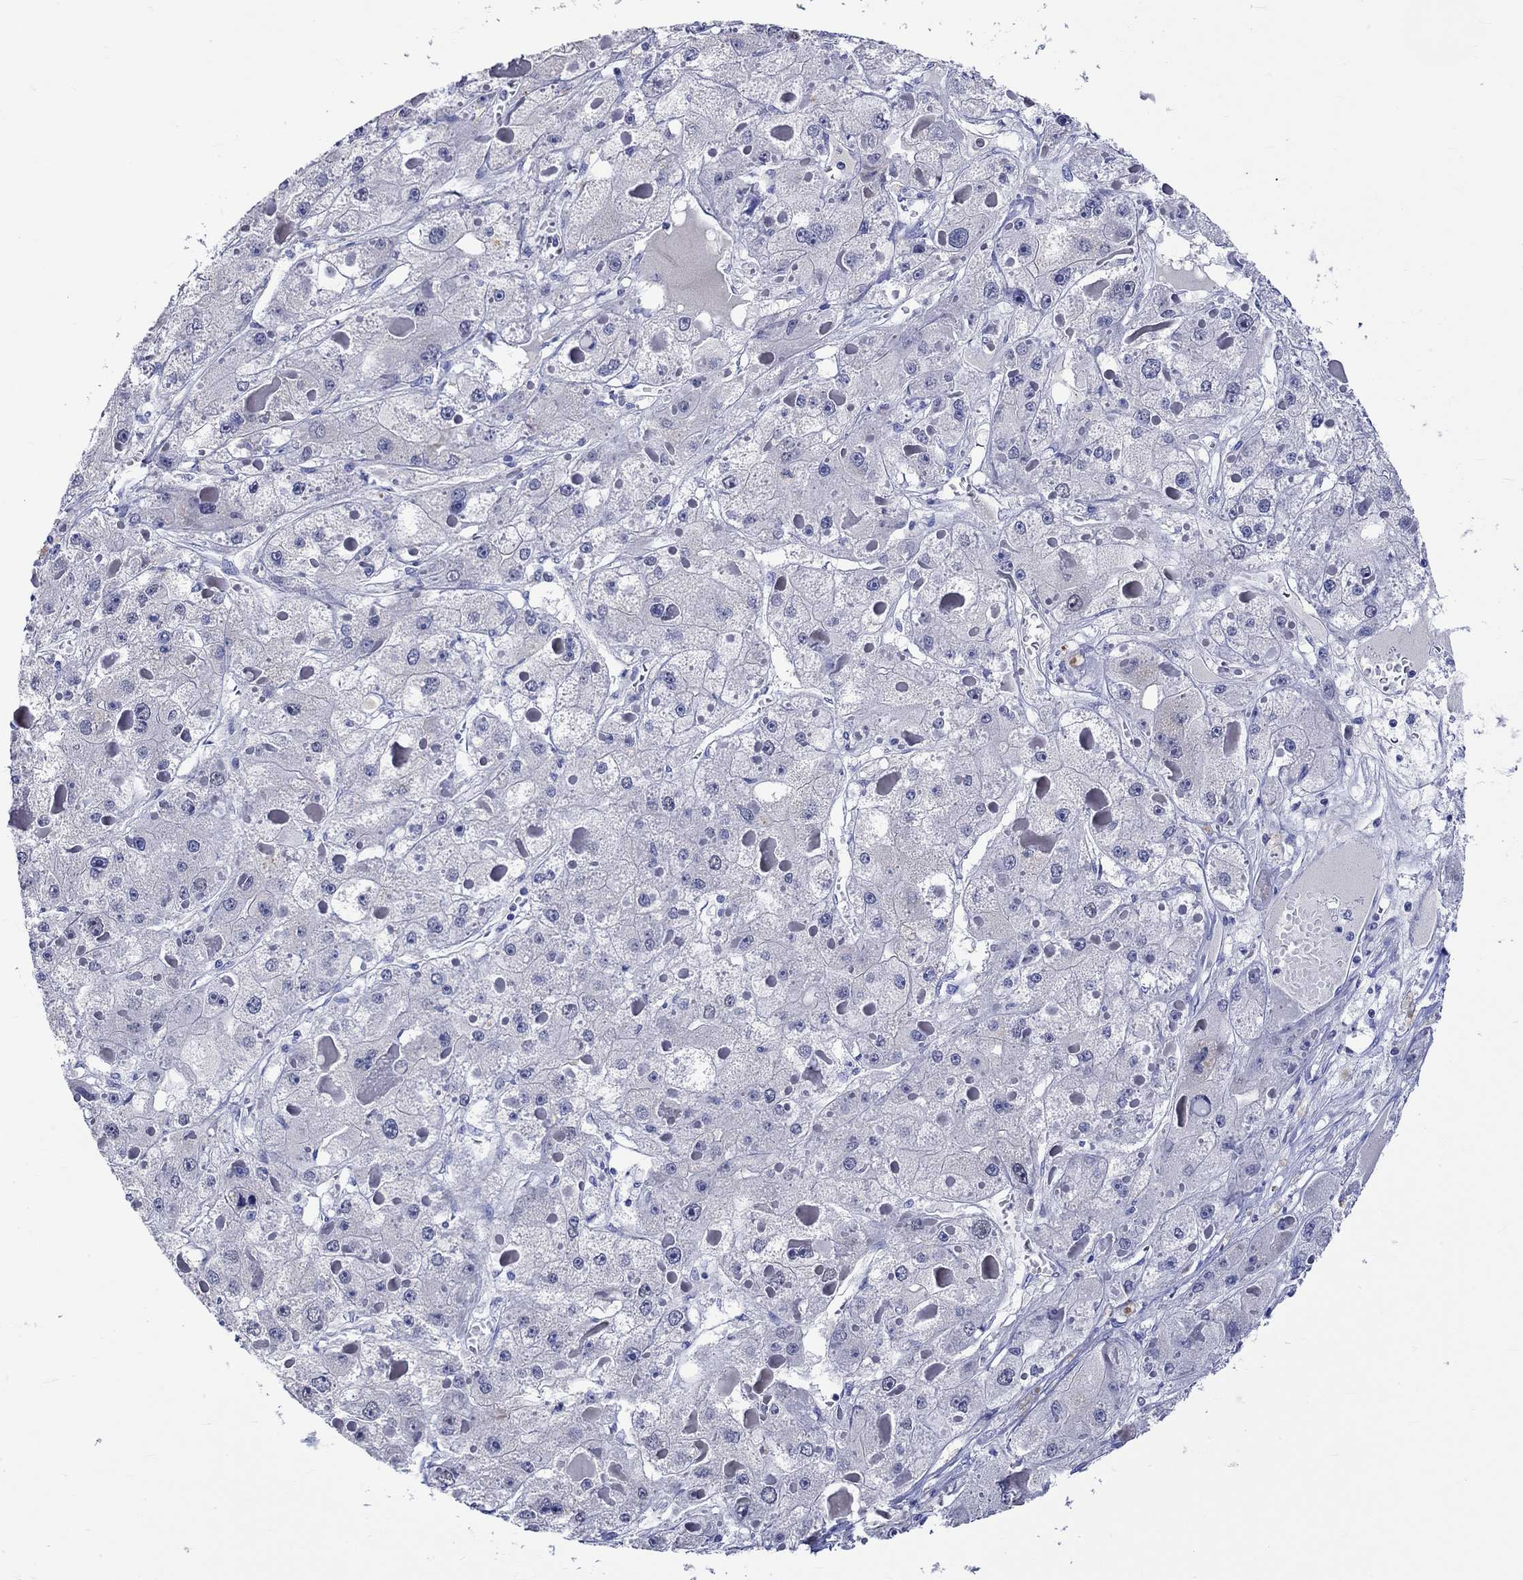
{"staining": {"intensity": "negative", "quantity": "none", "location": "none"}, "tissue": "liver cancer", "cell_type": "Tumor cells", "image_type": "cancer", "snomed": [{"axis": "morphology", "description": "Carcinoma, Hepatocellular, NOS"}, {"axis": "topography", "description": "Liver"}], "caption": "Hepatocellular carcinoma (liver) was stained to show a protein in brown. There is no significant staining in tumor cells.", "gene": "KLHL35", "patient": {"sex": "female", "age": 73}}